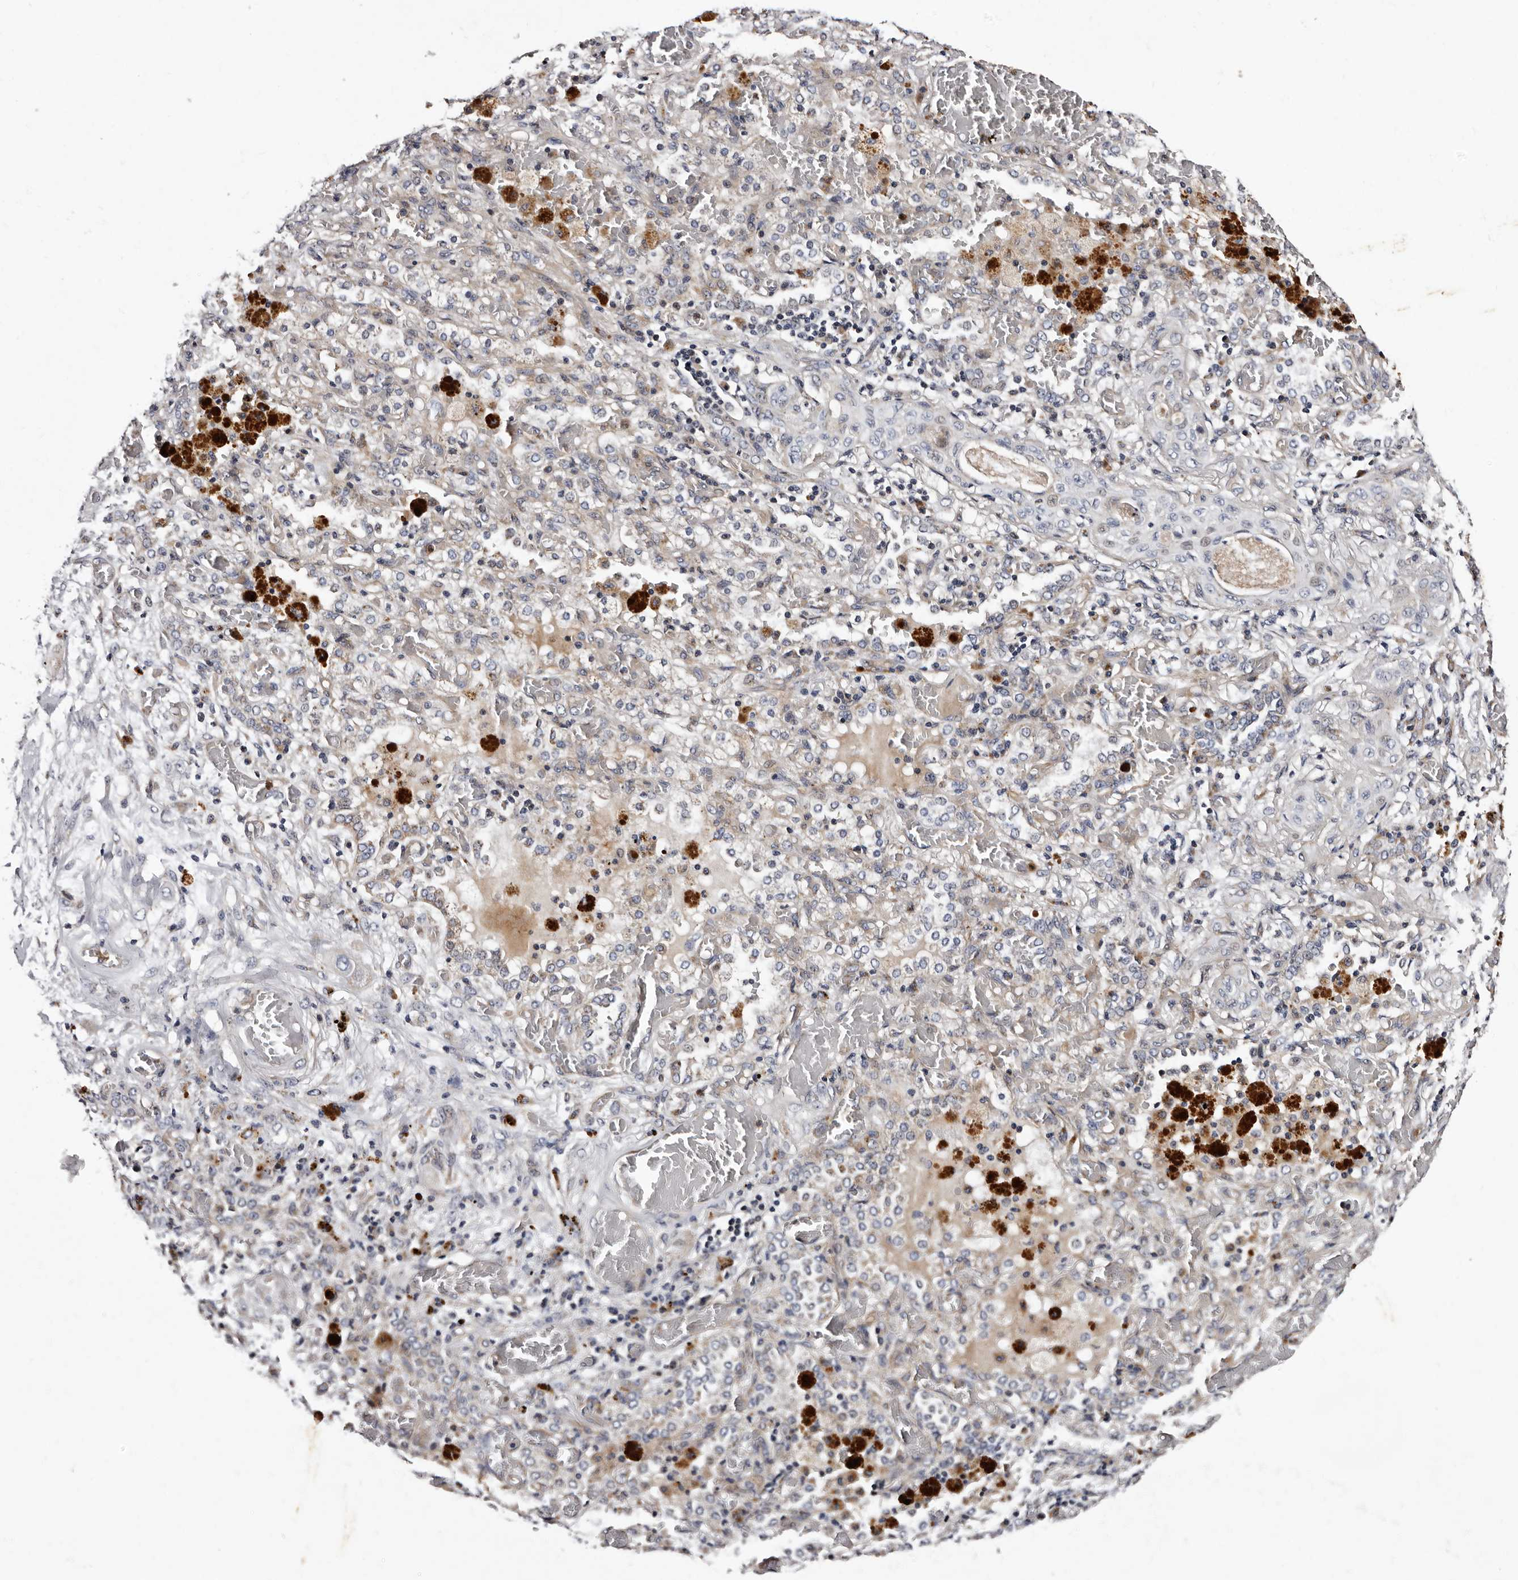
{"staining": {"intensity": "negative", "quantity": "none", "location": "none"}, "tissue": "lung cancer", "cell_type": "Tumor cells", "image_type": "cancer", "snomed": [{"axis": "morphology", "description": "Squamous cell carcinoma, NOS"}, {"axis": "topography", "description": "Lung"}], "caption": "Immunohistochemistry of lung cancer reveals no expression in tumor cells. The staining was performed using DAB (3,3'-diaminobenzidine) to visualize the protein expression in brown, while the nuclei were stained in blue with hematoxylin (Magnification: 20x).", "gene": "ADCK5", "patient": {"sex": "female", "age": 47}}